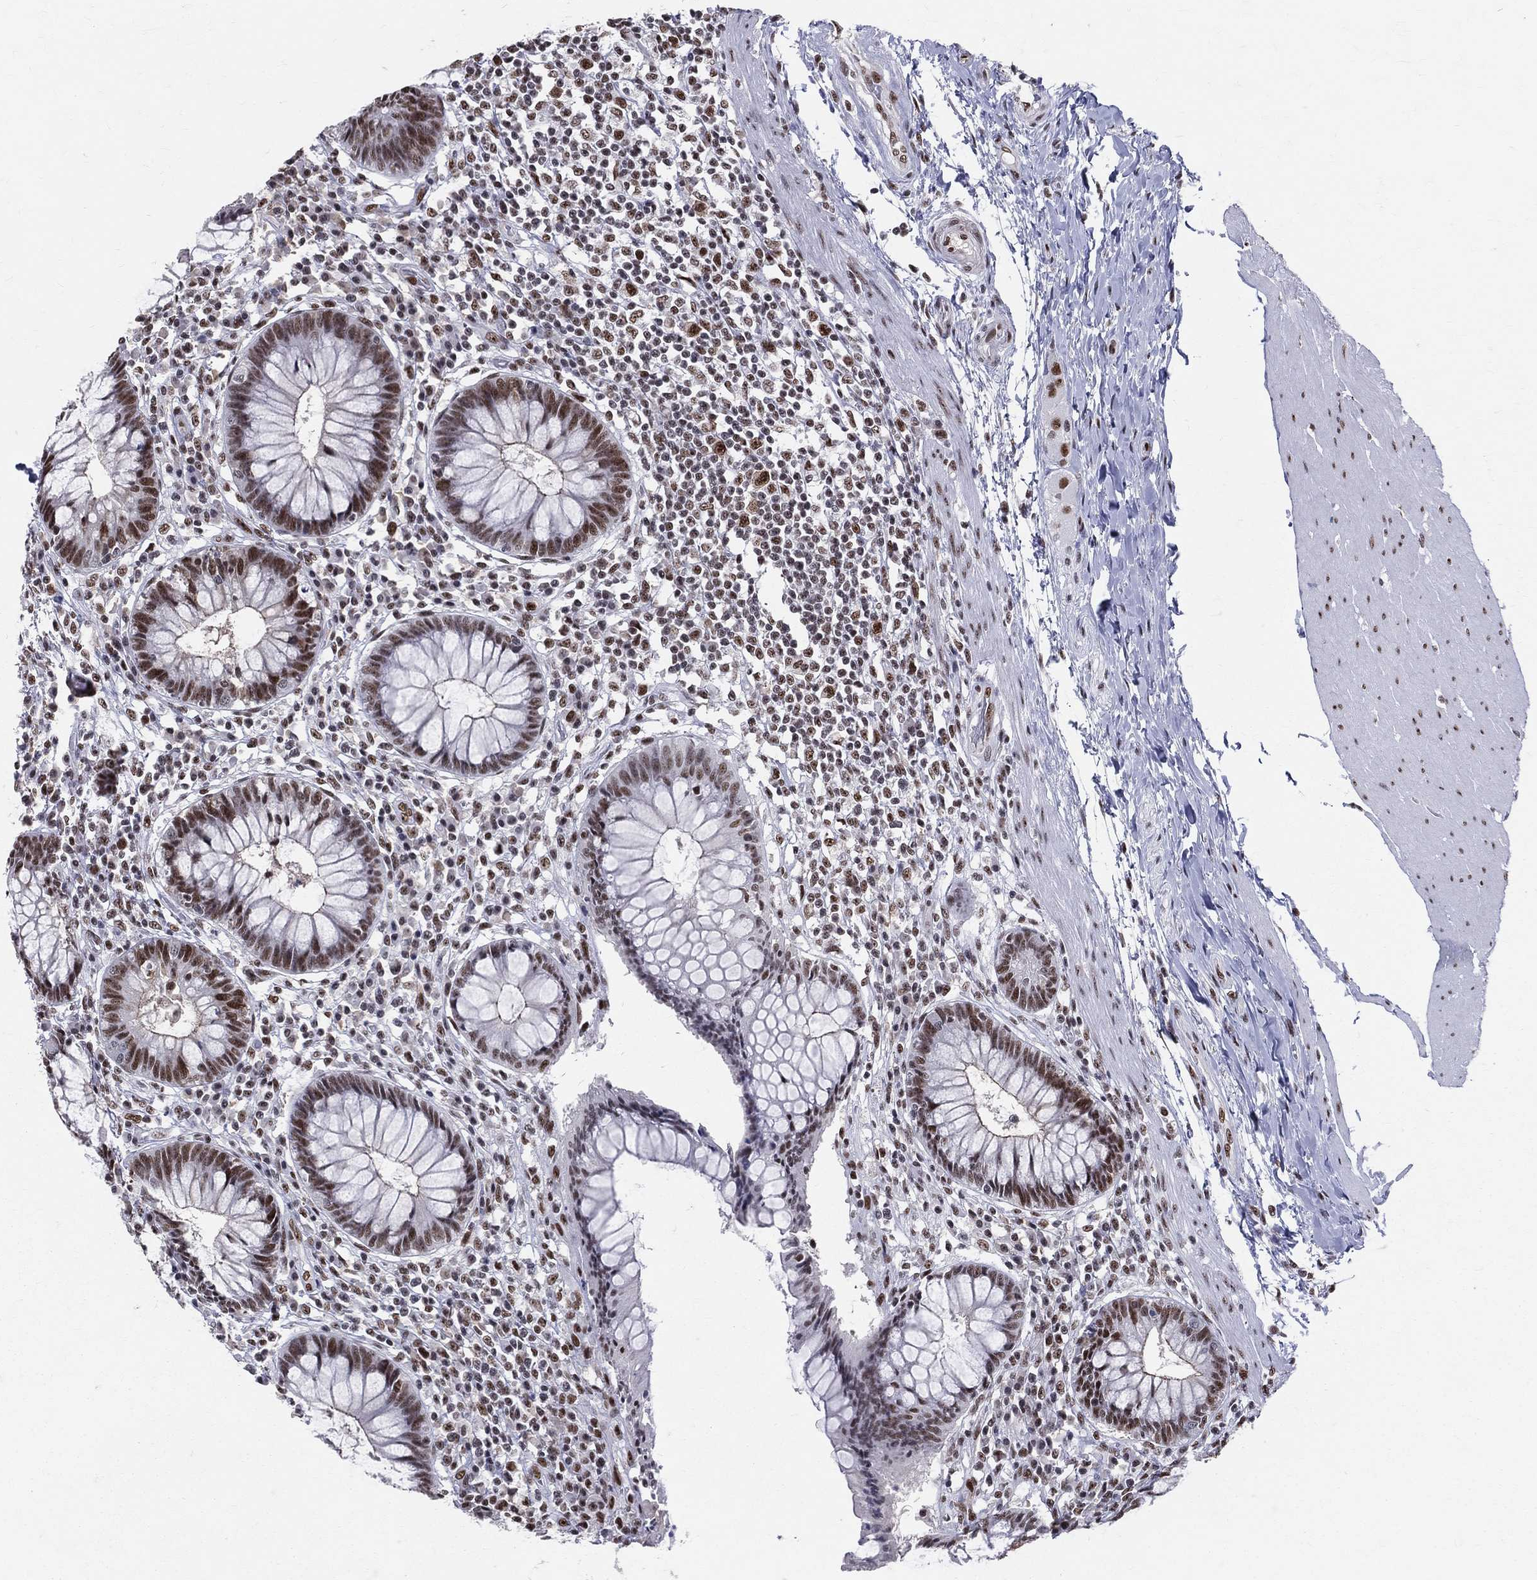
{"staining": {"intensity": "strong", "quantity": ">75%", "location": "nuclear"}, "tissue": "rectum", "cell_type": "Glandular cells", "image_type": "normal", "snomed": [{"axis": "morphology", "description": "Normal tissue, NOS"}, {"axis": "topography", "description": "Rectum"}], "caption": "A high amount of strong nuclear positivity is appreciated in approximately >75% of glandular cells in normal rectum. (Brightfield microscopy of DAB IHC at high magnification).", "gene": "CDK7", "patient": {"sex": "female", "age": 58}}